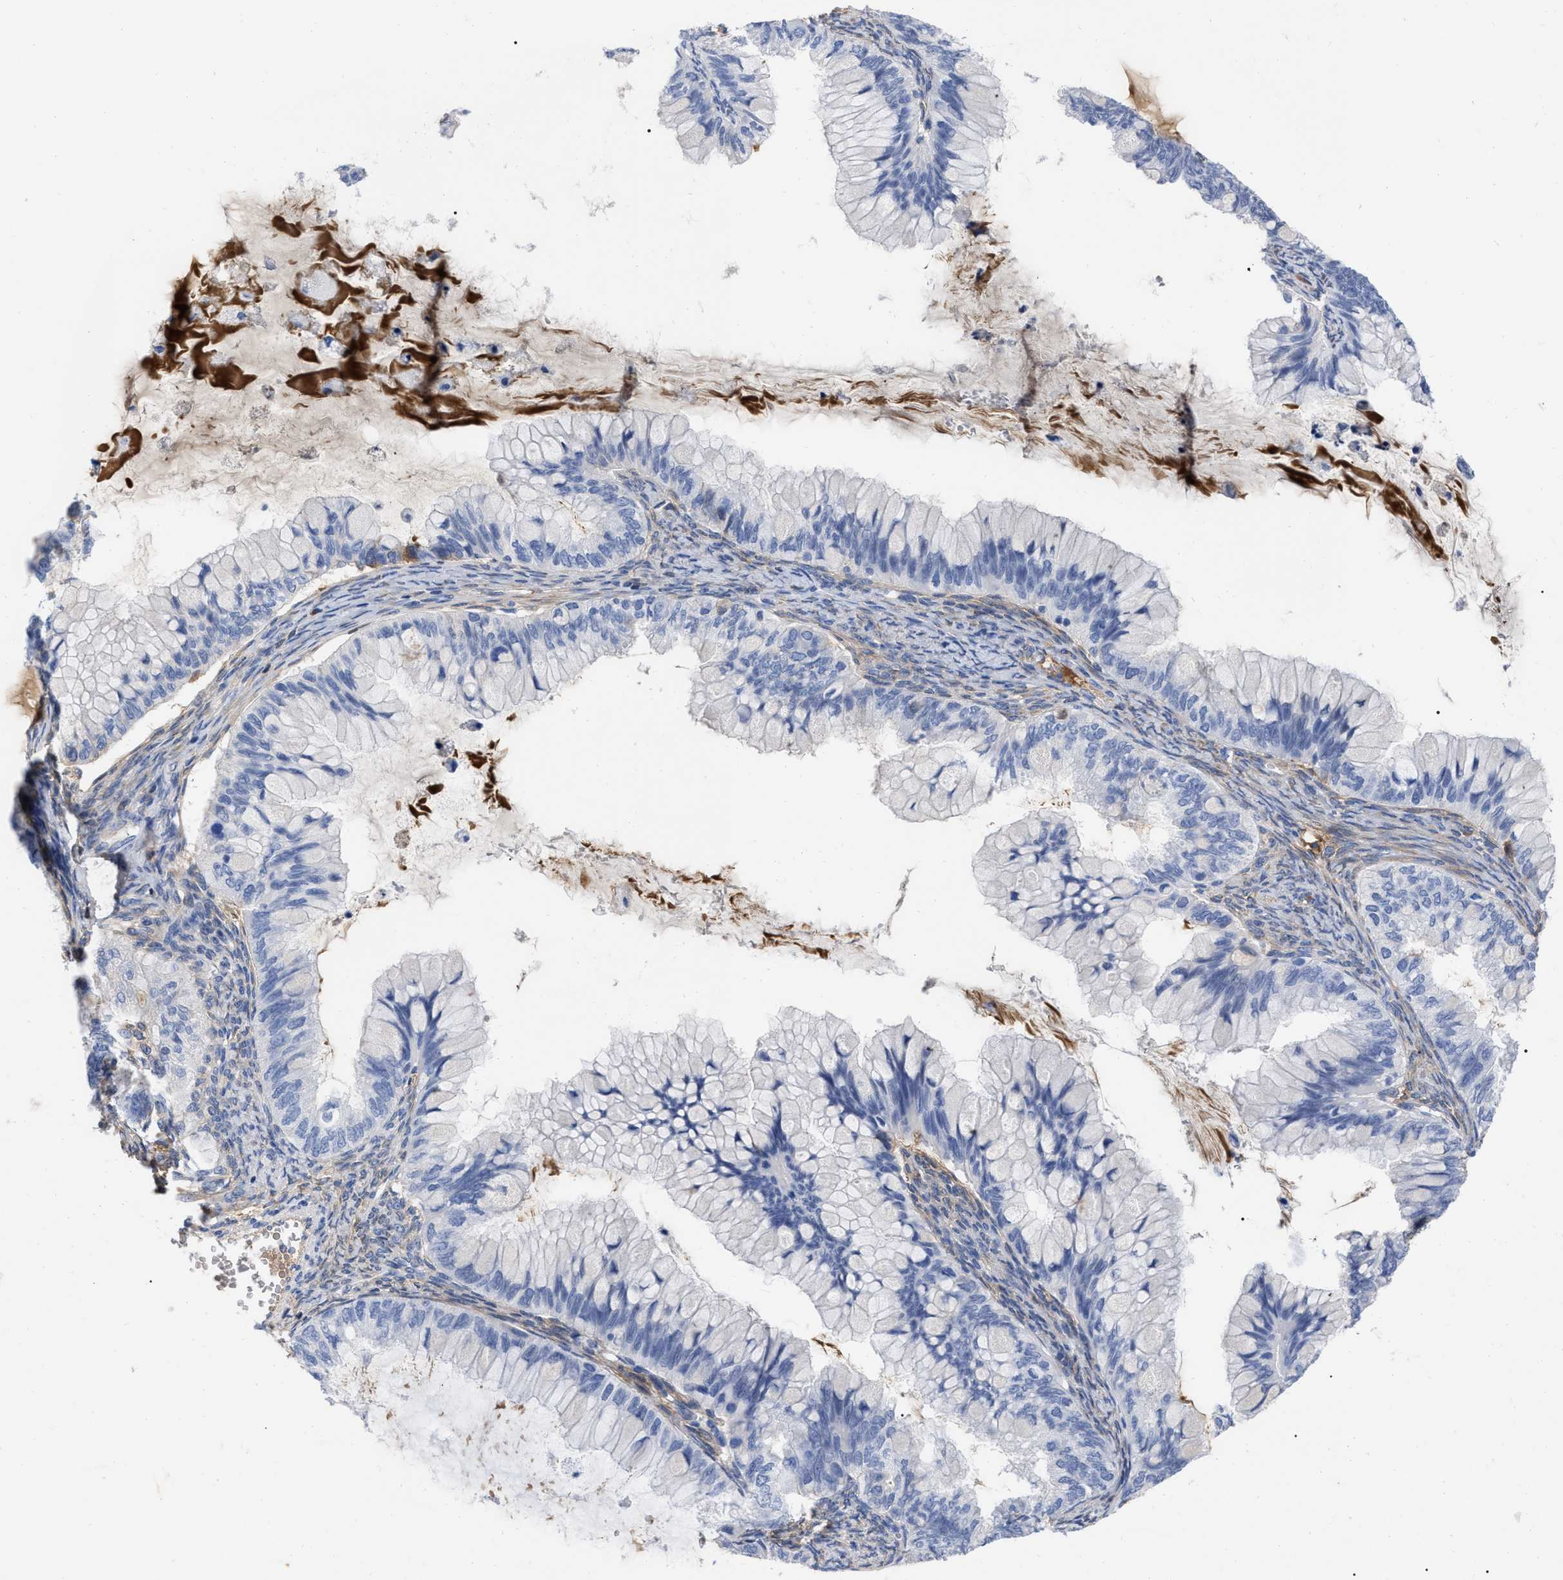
{"staining": {"intensity": "negative", "quantity": "none", "location": "none"}, "tissue": "ovarian cancer", "cell_type": "Tumor cells", "image_type": "cancer", "snomed": [{"axis": "morphology", "description": "Cystadenocarcinoma, mucinous, NOS"}, {"axis": "topography", "description": "Ovary"}], "caption": "Mucinous cystadenocarcinoma (ovarian) was stained to show a protein in brown. There is no significant positivity in tumor cells.", "gene": "IGHV5-51", "patient": {"sex": "female", "age": 80}}